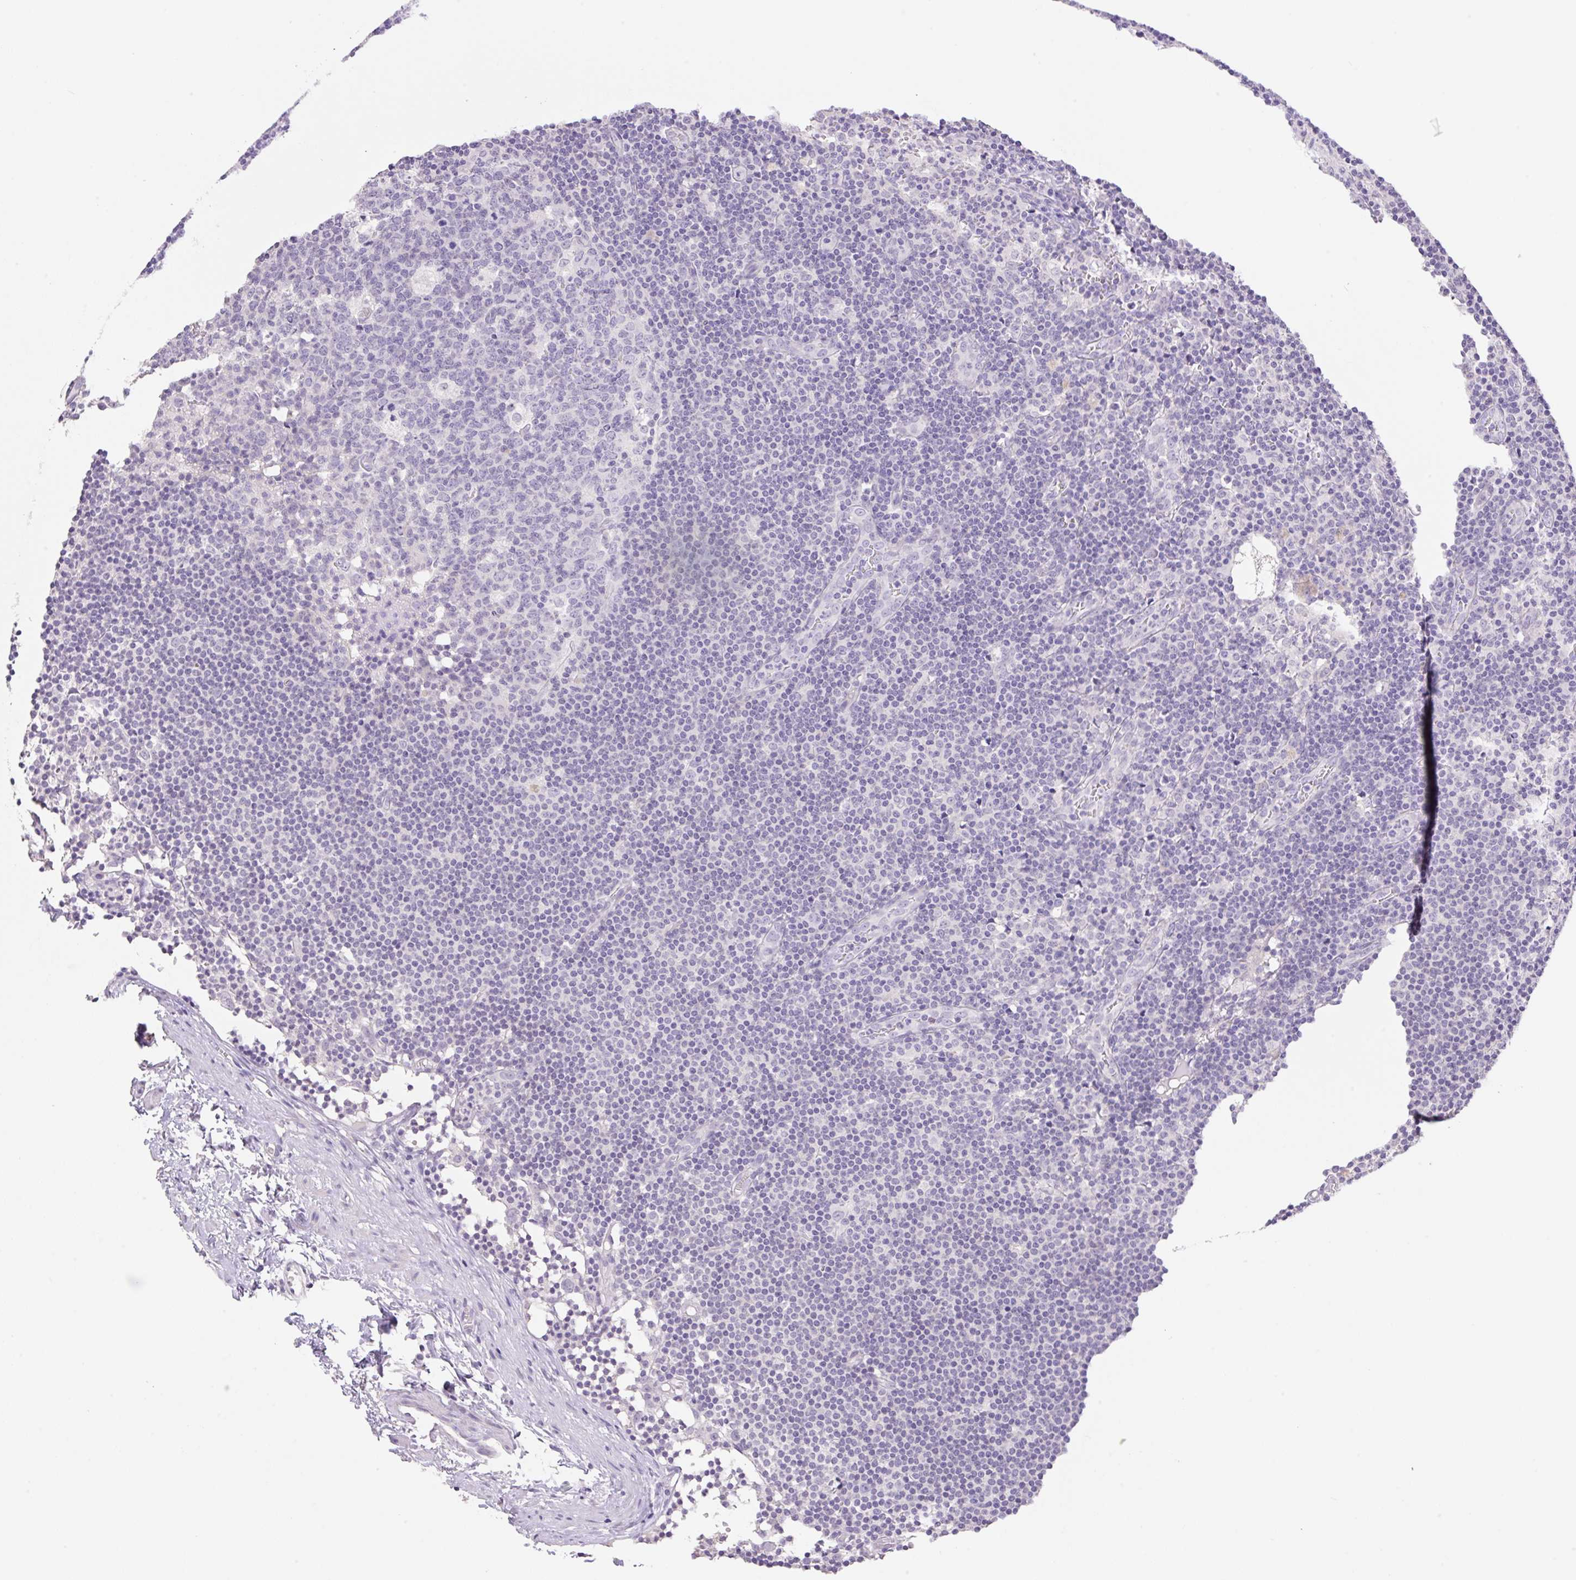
{"staining": {"intensity": "negative", "quantity": "none", "location": "none"}, "tissue": "lymph node", "cell_type": "Germinal center cells", "image_type": "normal", "snomed": [{"axis": "morphology", "description": "Normal tissue, NOS"}, {"axis": "topography", "description": "Lymph node"}], "caption": "Germinal center cells are negative for brown protein staining in normal lymph node. Brightfield microscopy of immunohistochemistry (IHC) stained with DAB (3,3'-diaminobenzidine) (brown) and hematoxylin (blue), captured at high magnification.", "gene": "HCRTR2", "patient": {"sex": "female", "age": 45}}